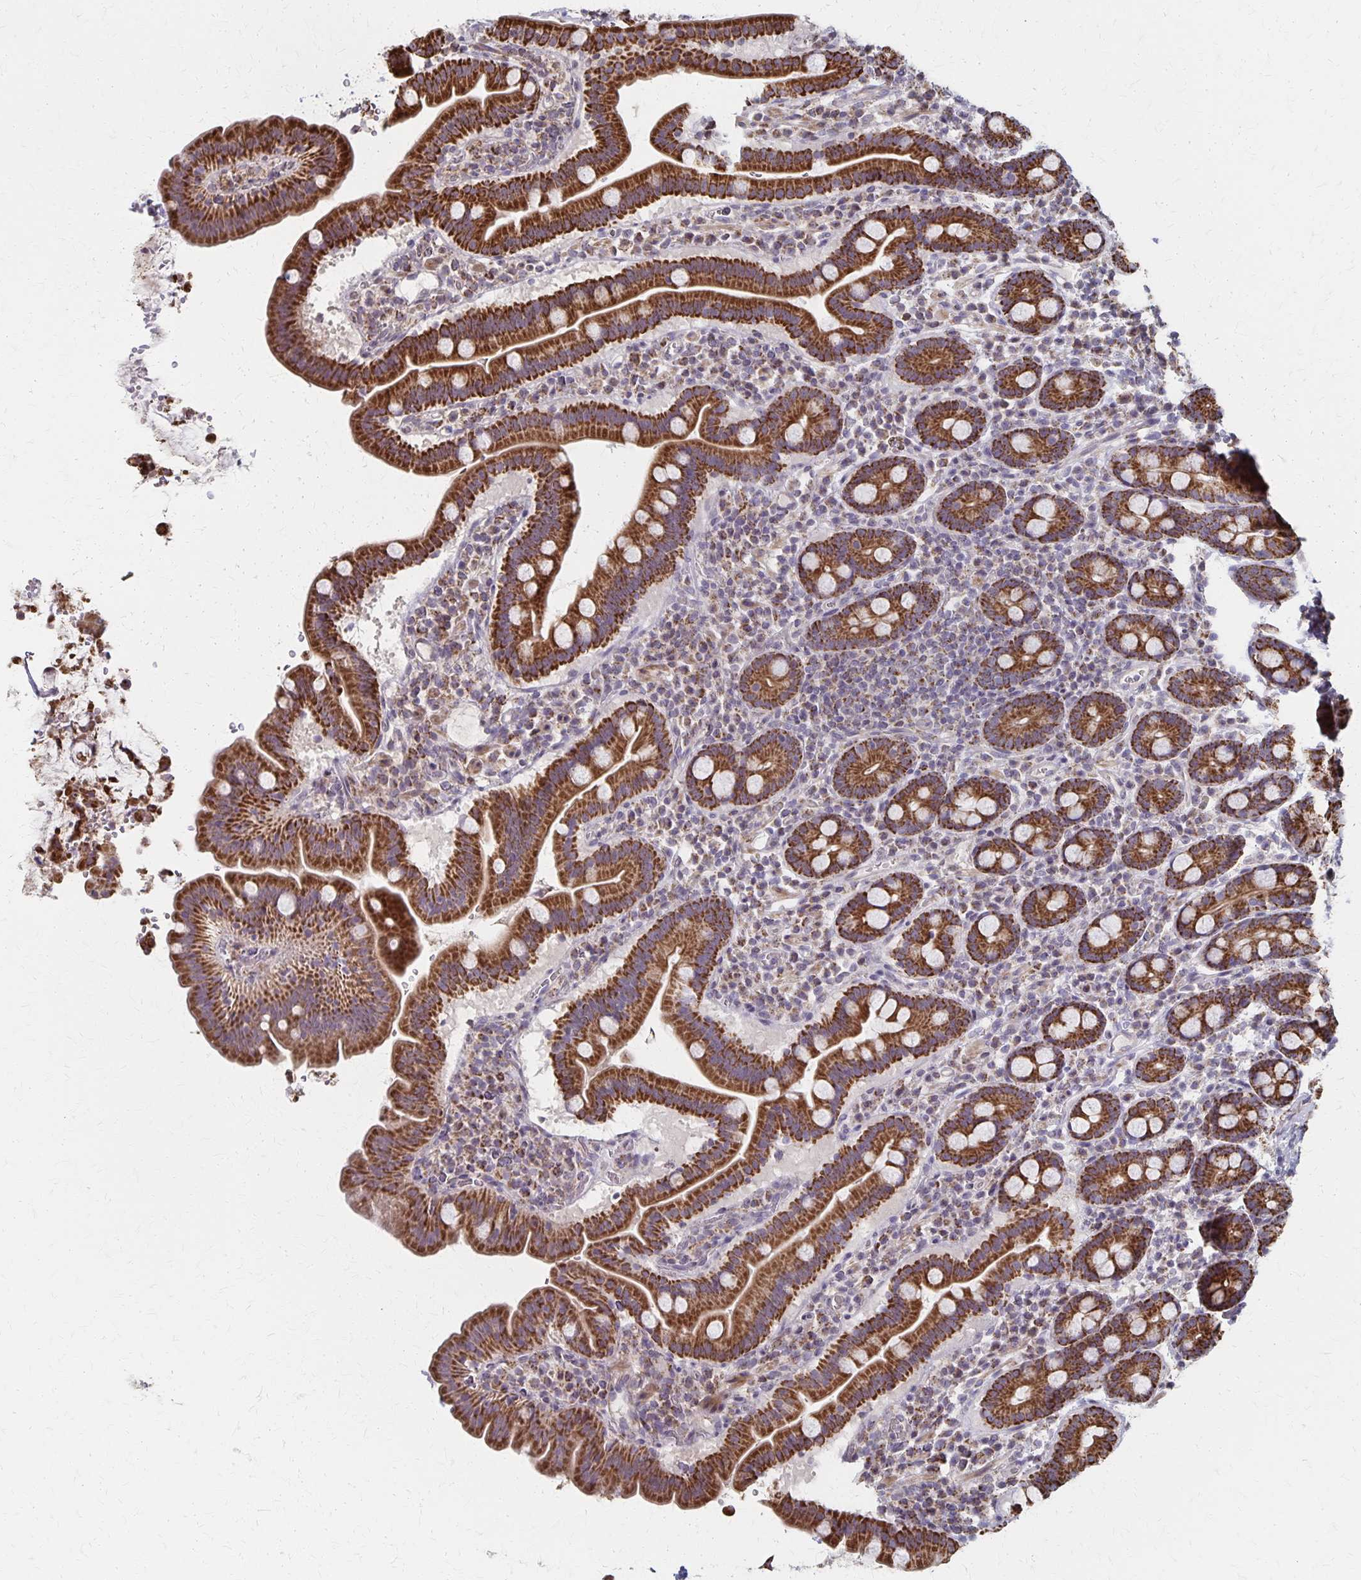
{"staining": {"intensity": "strong", "quantity": ">75%", "location": "cytoplasmic/membranous"}, "tissue": "small intestine", "cell_type": "Glandular cells", "image_type": "normal", "snomed": [{"axis": "morphology", "description": "Normal tissue, NOS"}, {"axis": "topography", "description": "Small intestine"}], "caption": "Immunohistochemistry image of normal small intestine stained for a protein (brown), which displays high levels of strong cytoplasmic/membranous staining in approximately >75% of glandular cells.", "gene": "DYRK4", "patient": {"sex": "male", "age": 26}}